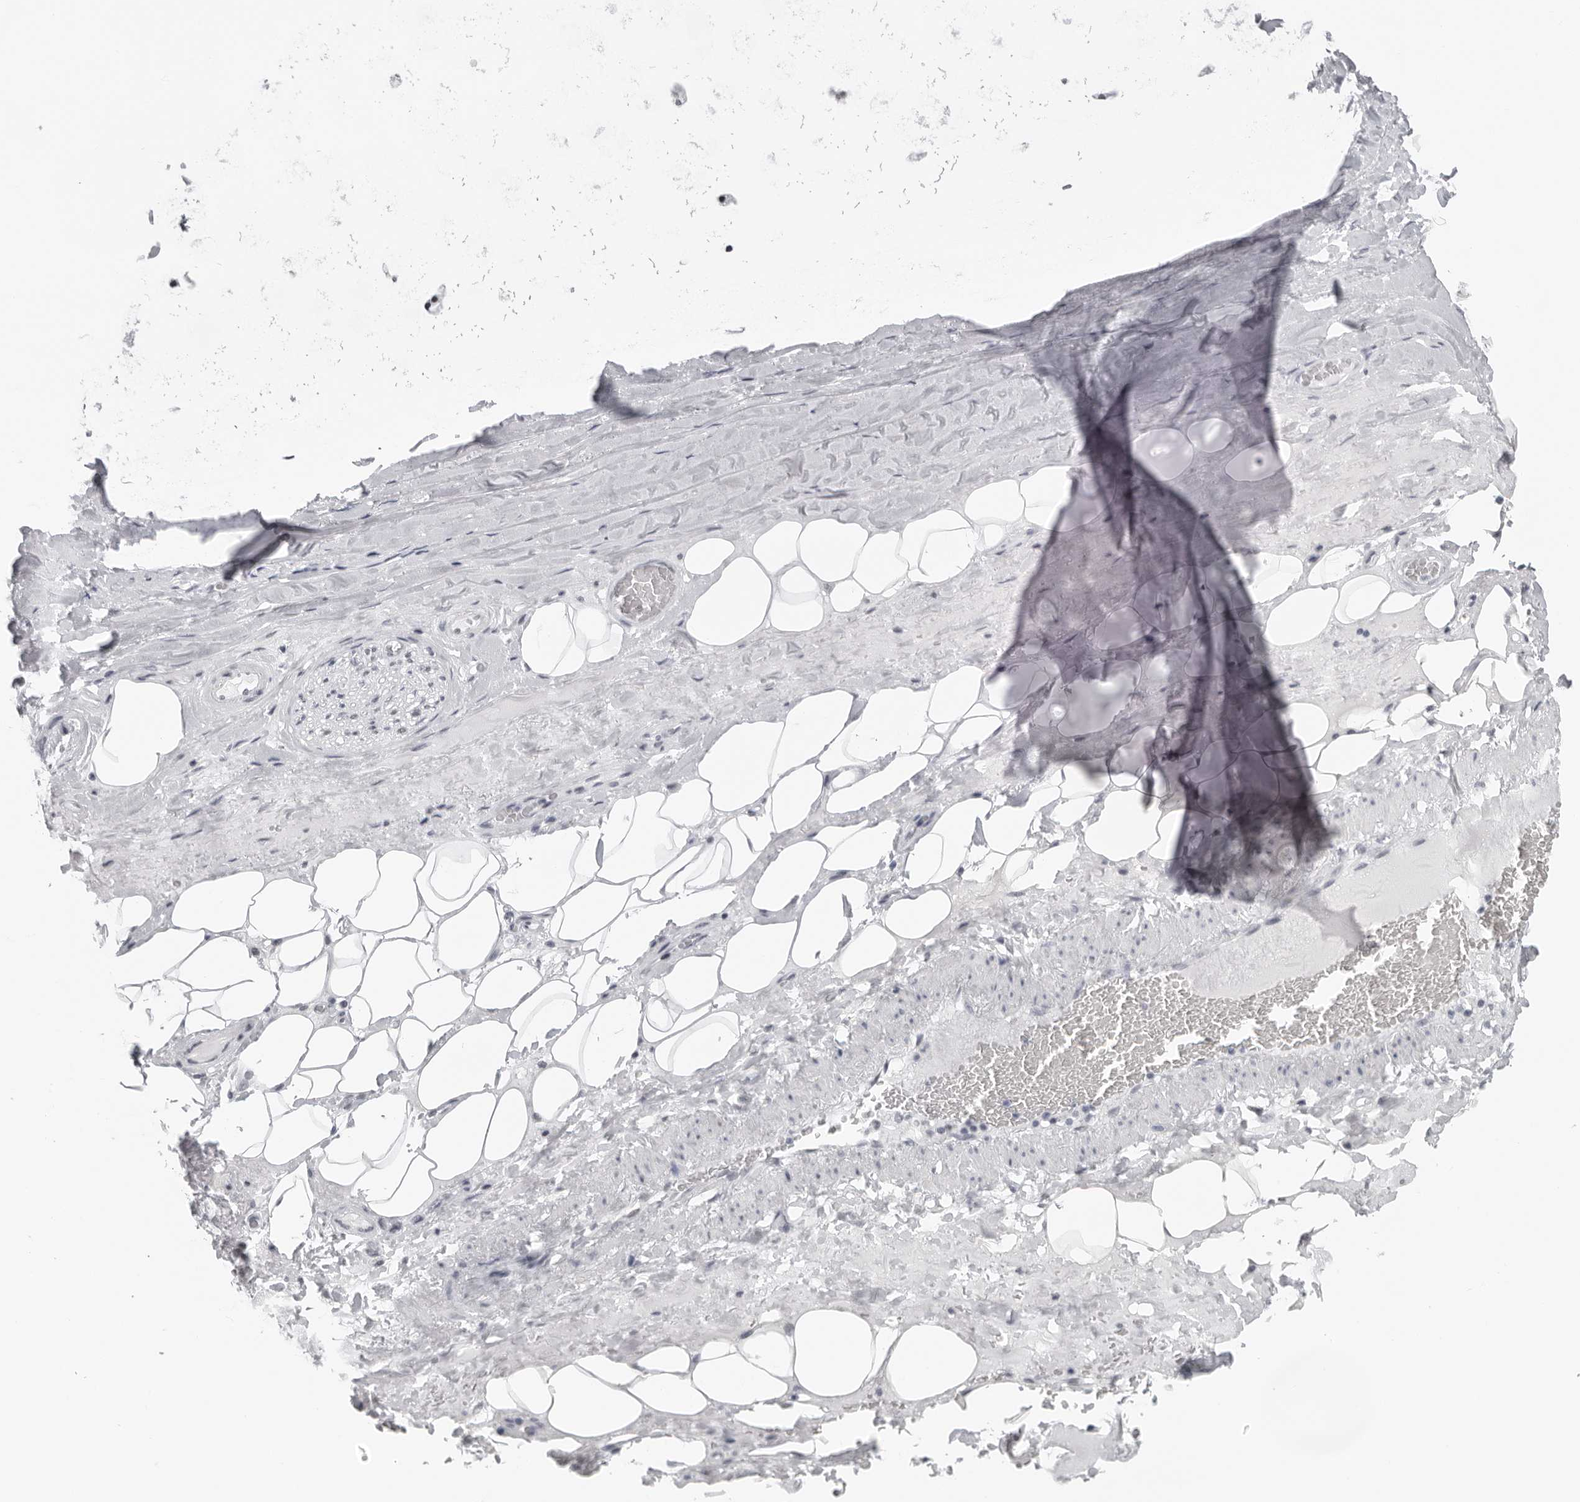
{"staining": {"intensity": "negative", "quantity": "none", "location": "none"}, "tissue": "adipose tissue", "cell_type": "Adipocytes", "image_type": "normal", "snomed": [{"axis": "morphology", "description": "Normal tissue, NOS"}, {"axis": "topography", "description": "Cartilage tissue"}], "caption": "Benign adipose tissue was stained to show a protein in brown. There is no significant staining in adipocytes. (Brightfield microscopy of DAB (3,3'-diaminobenzidine) immunohistochemistry at high magnification).", "gene": "ESPN", "patient": {"sex": "female", "age": 63}}